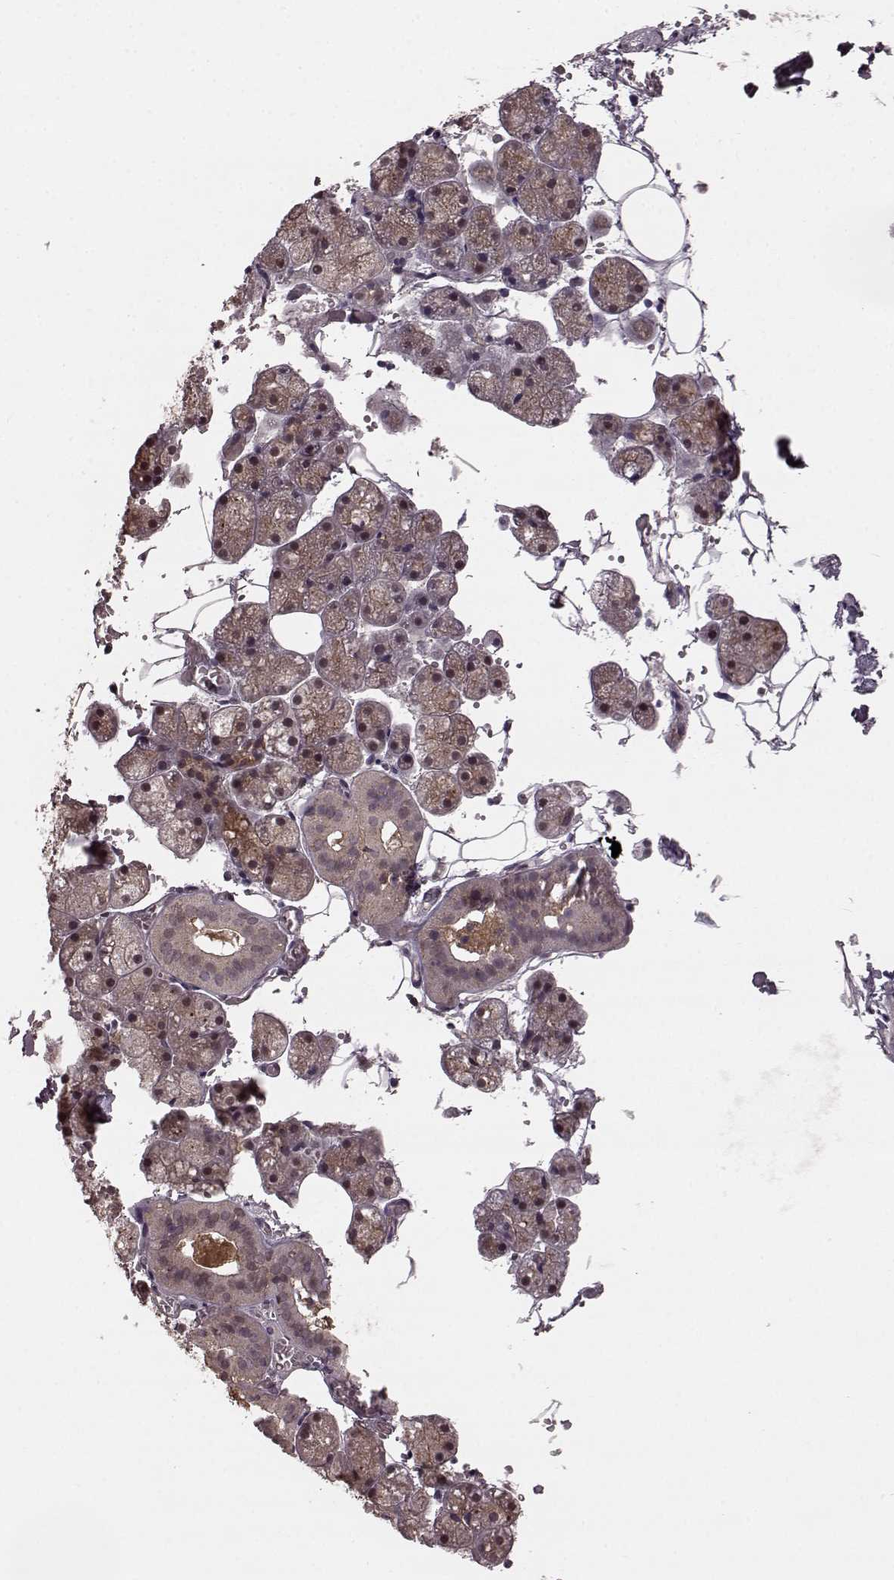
{"staining": {"intensity": "weak", "quantity": "25%-75%", "location": "cytoplasmic/membranous,nuclear"}, "tissue": "salivary gland", "cell_type": "Glandular cells", "image_type": "normal", "snomed": [{"axis": "morphology", "description": "Normal tissue, NOS"}, {"axis": "topography", "description": "Salivary gland"}], "caption": "Immunohistochemistry of normal salivary gland displays low levels of weak cytoplasmic/membranous,nuclear positivity in approximately 25%-75% of glandular cells. Nuclei are stained in blue.", "gene": "GSS", "patient": {"sex": "male", "age": 38}}